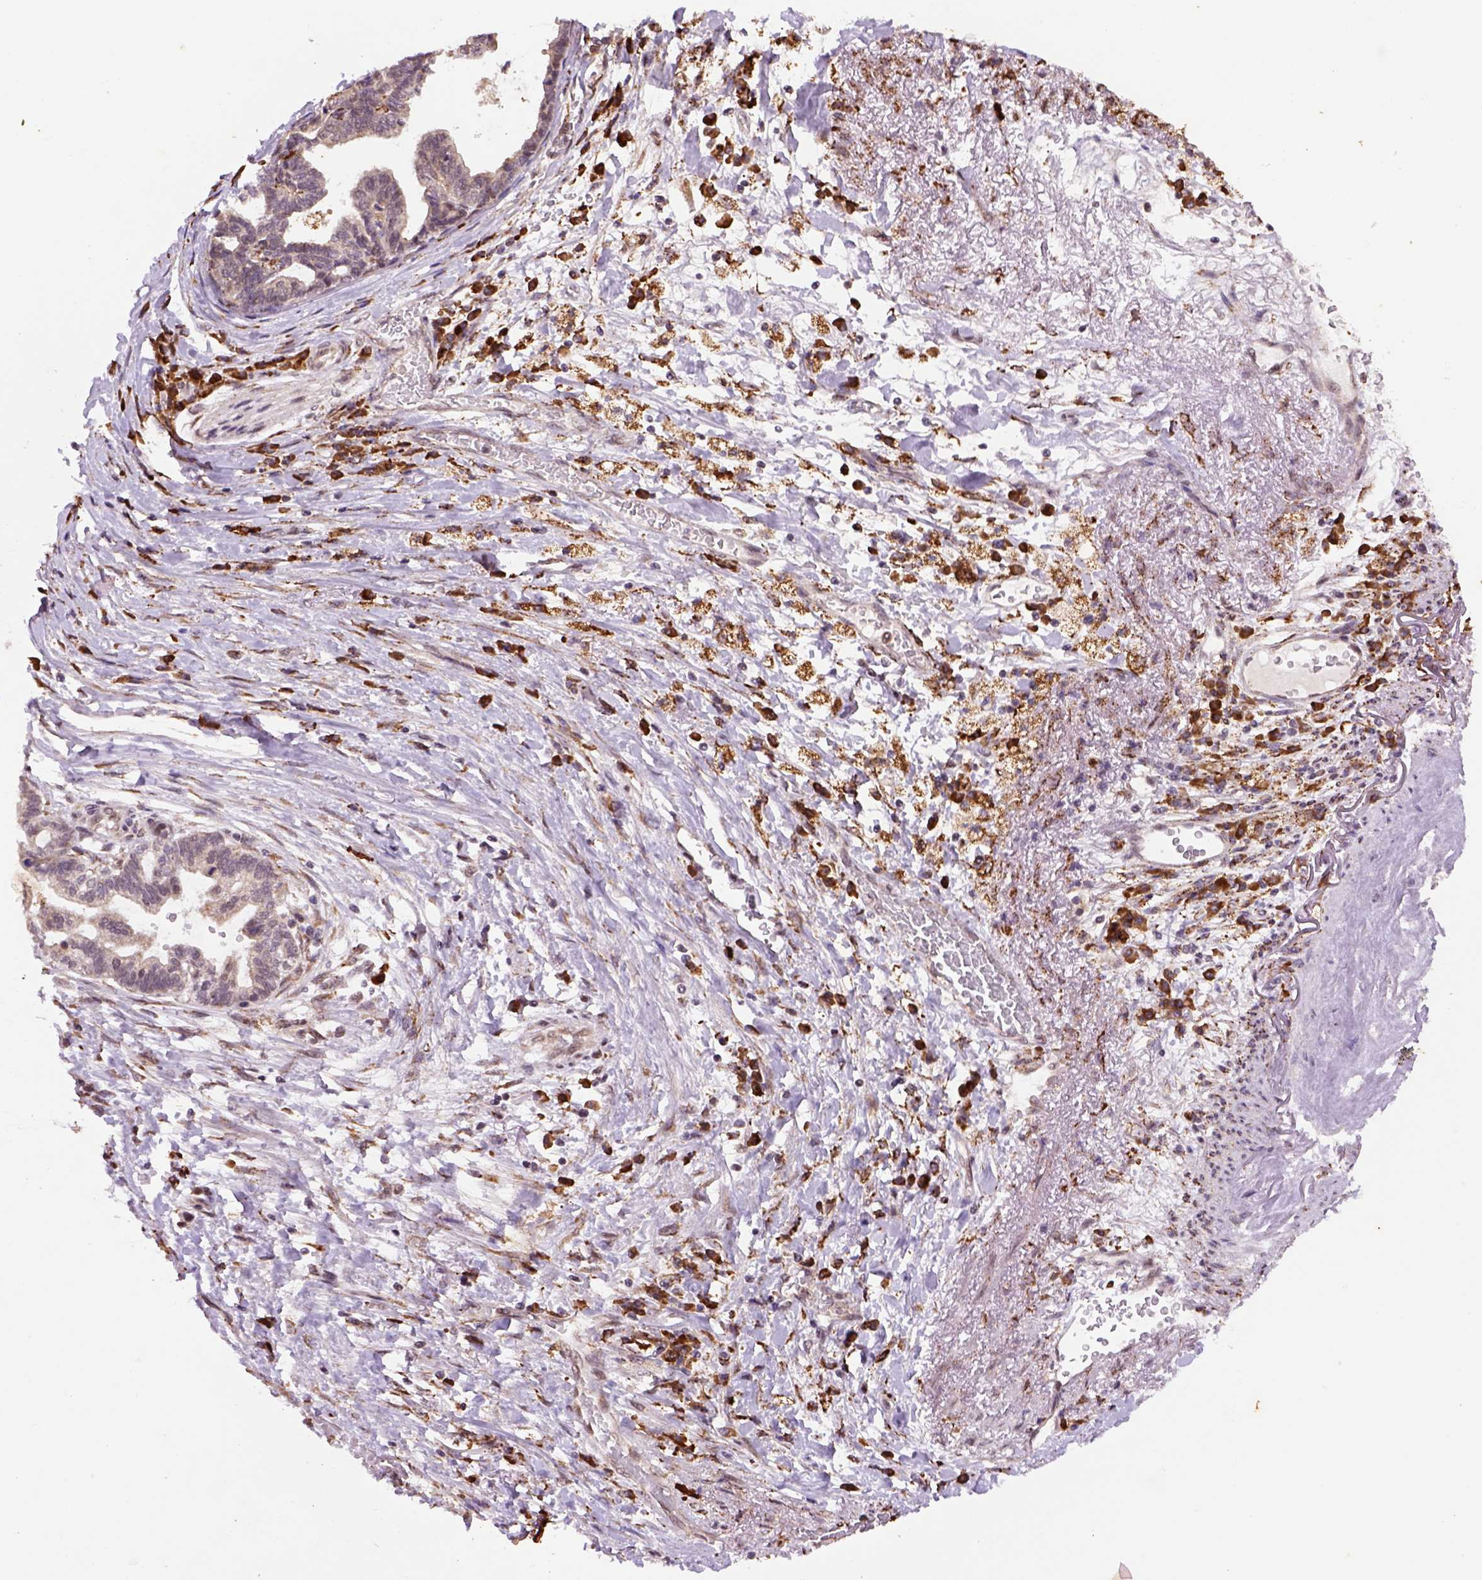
{"staining": {"intensity": "negative", "quantity": "none", "location": "none"}, "tissue": "stomach cancer", "cell_type": "Tumor cells", "image_type": "cancer", "snomed": [{"axis": "morphology", "description": "Adenocarcinoma, NOS"}, {"axis": "topography", "description": "Stomach"}], "caption": "DAB immunohistochemical staining of human stomach cancer (adenocarcinoma) displays no significant expression in tumor cells.", "gene": "FZD7", "patient": {"sex": "male", "age": 83}}